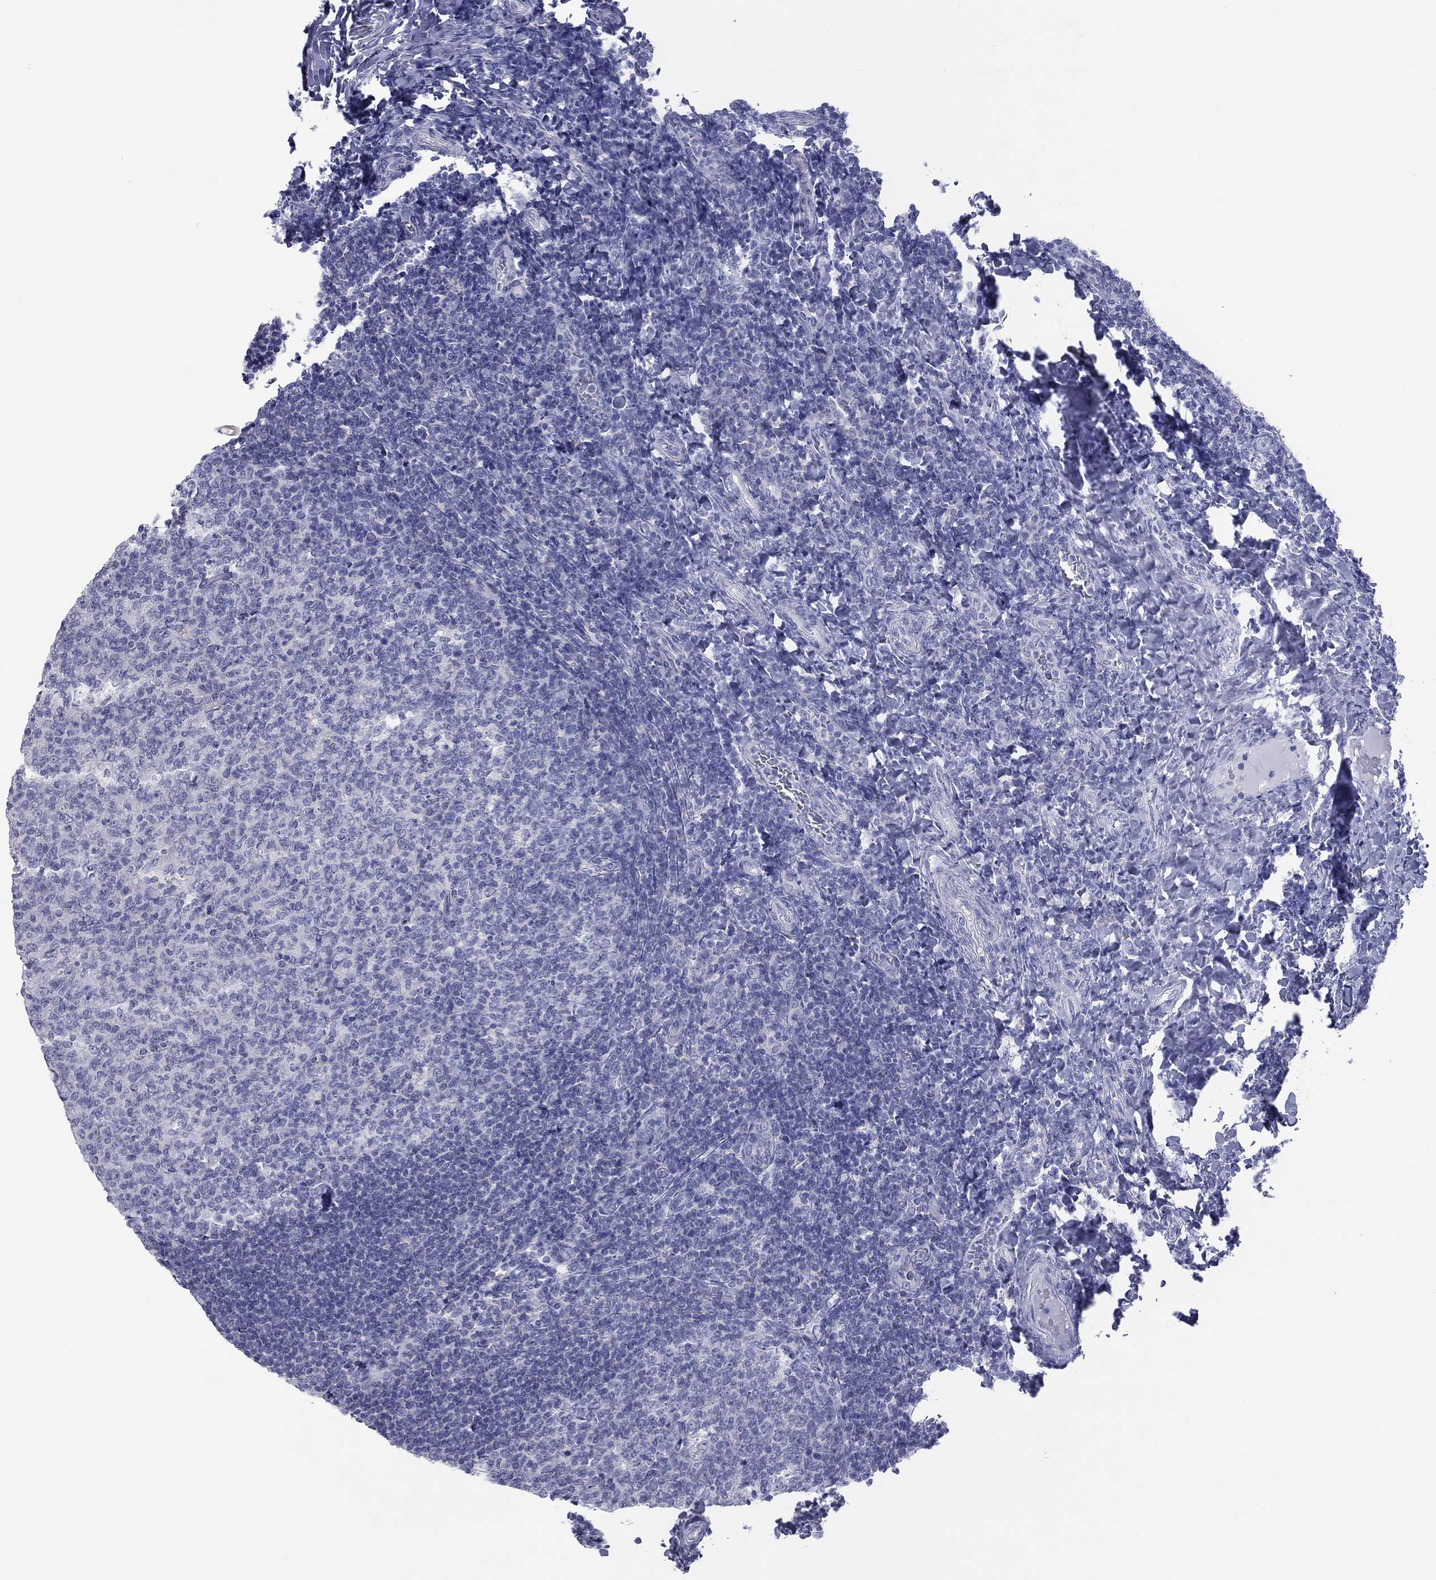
{"staining": {"intensity": "negative", "quantity": "none", "location": "none"}, "tissue": "tonsil", "cell_type": "Germinal center cells", "image_type": "normal", "snomed": [{"axis": "morphology", "description": "Normal tissue, NOS"}, {"axis": "topography", "description": "Tonsil"}], "caption": "The IHC histopathology image has no significant staining in germinal center cells of tonsil. (Stains: DAB IHC with hematoxylin counter stain, Microscopy: brightfield microscopy at high magnification).", "gene": "VSIG10", "patient": {"sex": "female", "age": 10}}